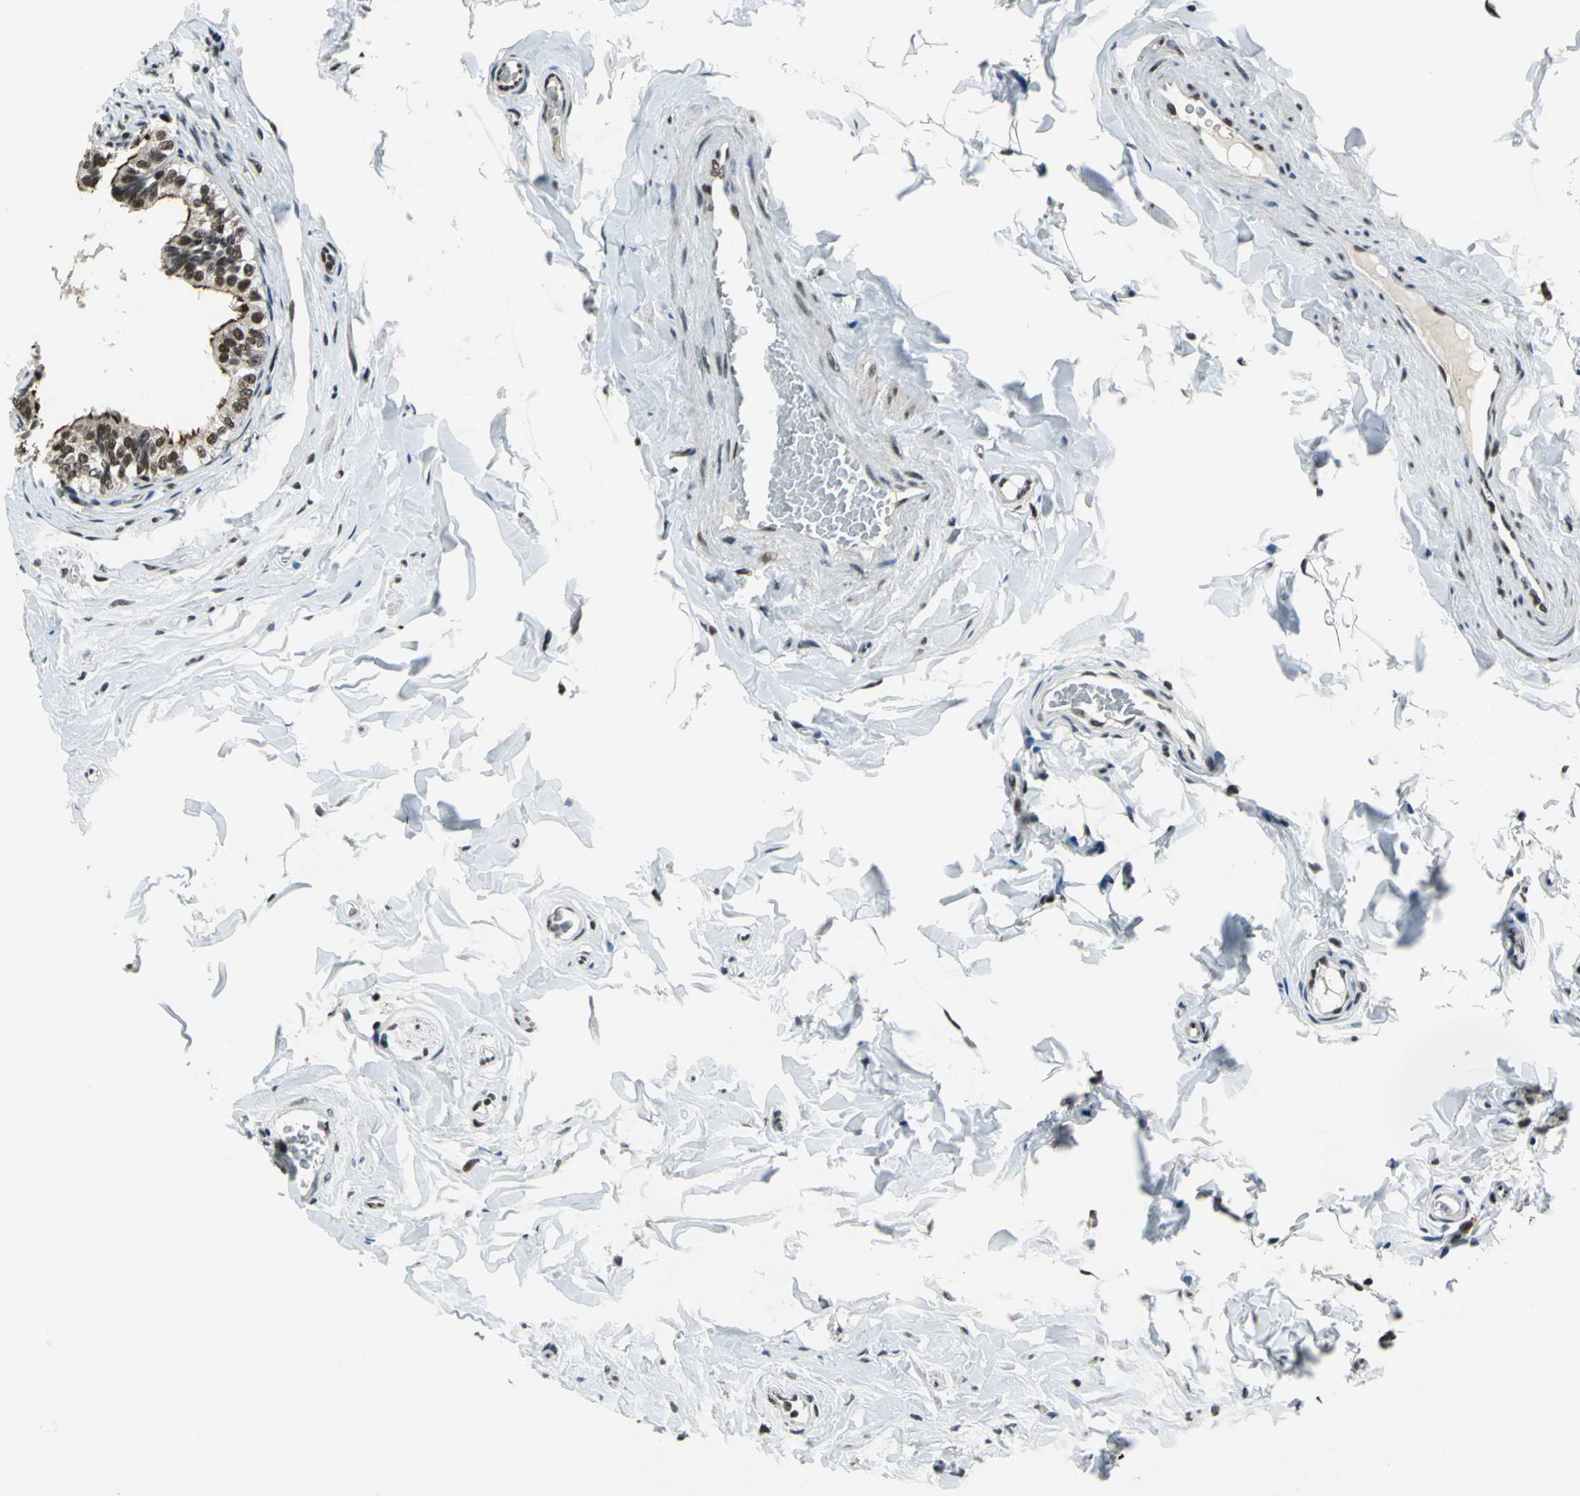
{"staining": {"intensity": "moderate", "quantity": ">75%", "location": "nuclear"}, "tissue": "epididymis", "cell_type": "Glandular cells", "image_type": "normal", "snomed": [{"axis": "morphology", "description": "Normal tissue, NOS"}, {"axis": "topography", "description": "Epididymis"}], "caption": "Approximately >75% of glandular cells in normal epididymis demonstrate moderate nuclear protein positivity as visualized by brown immunohistochemical staining.", "gene": "BCLAF1", "patient": {"sex": "male", "age": 26}}